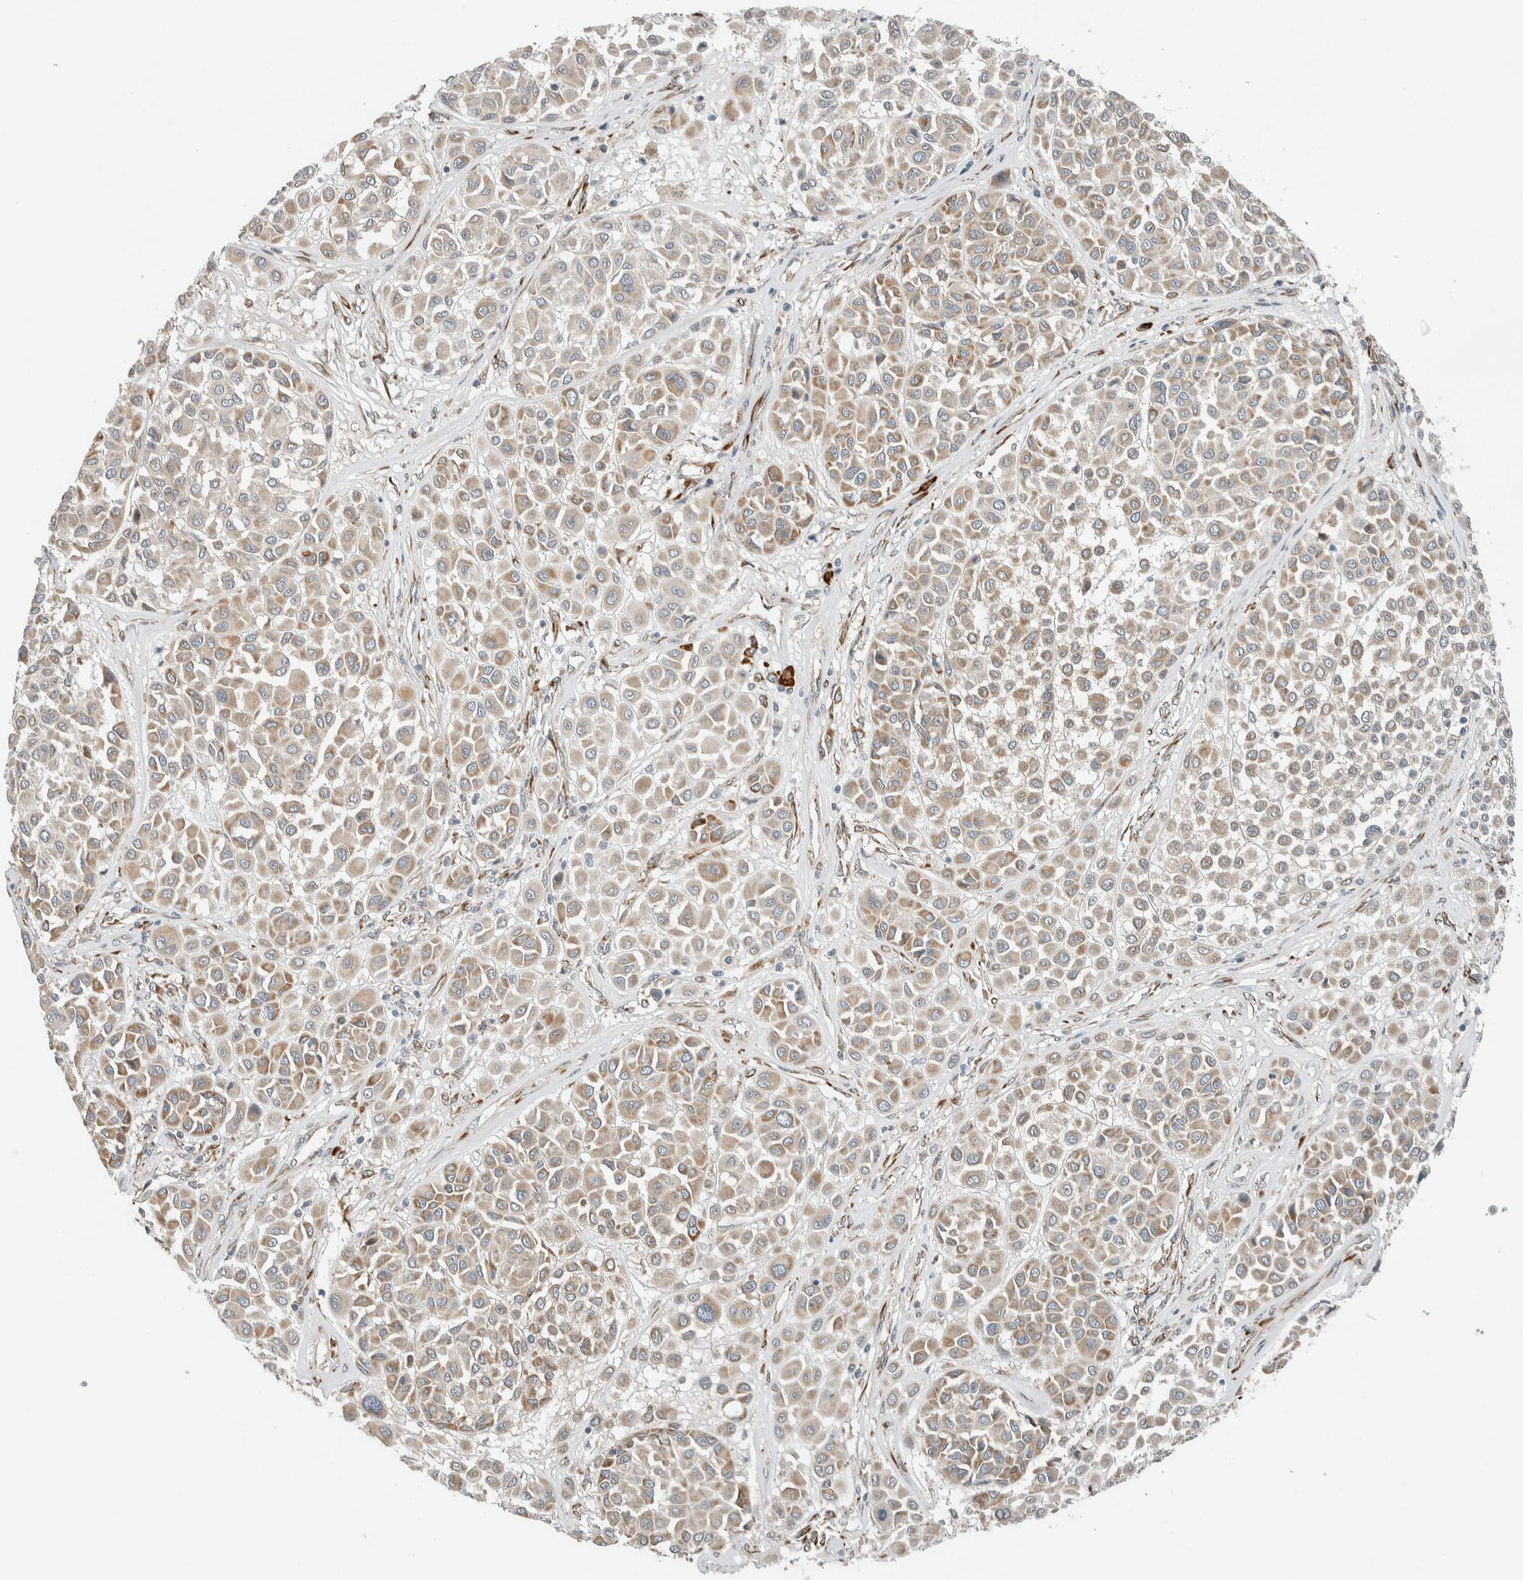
{"staining": {"intensity": "weak", "quantity": ">75%", "location": "cytoplasmic/membranous"}, "tissue": "melanoma", "cell_type": "Tumor cells", "image_type": "cancer", "snomed": [{"axis": "morphology", "description": "Malignant melanoma, Metastatic site"}, {"axis": "topography", "description": "Soft tissue"}], "caption": "Weak cytoplasmic/membranous protein expression is appreciated in about >75% of tumor cells in melanoma.", "gene": "CTBP2", "patient": {"sex": "male", "age": 41}}